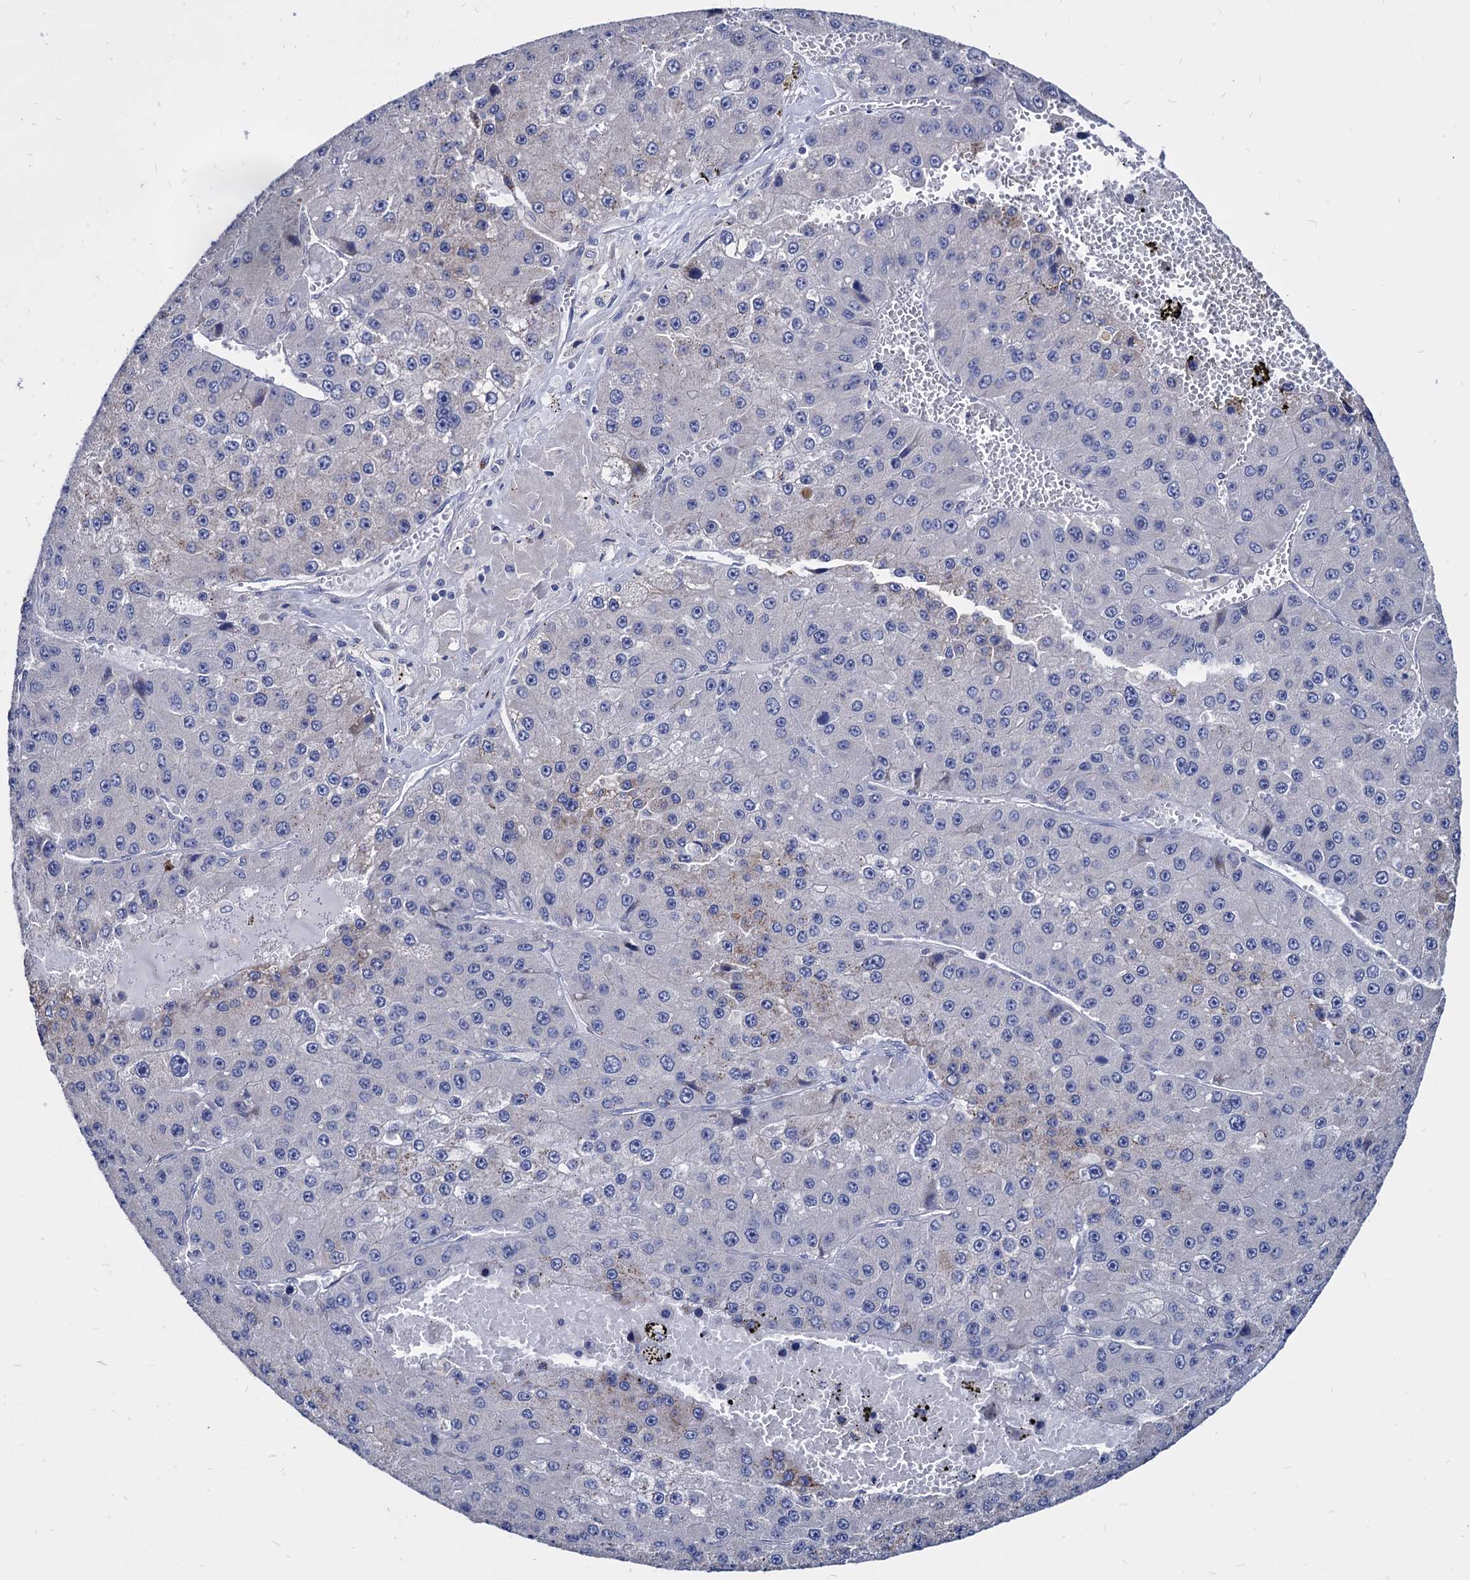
{"staining": {"intensity": "negative", "quantity": "none", "location": "none"}, "tissue": "liver cancer", "cell_type": "Tumor cells", "image_type": "cancer", "snomed": [{"axis": "morphology", "description": "Carcinoma, Hepatocellular, NOS"}, {"axis": "topography", "description": "Liver"}], "caption": "Human liver hepatocellular carcinoma stained for a protein using immunohistochemistry reveals no positivity in tumor cells.", "gene": "ESD", "patient": {"sex": "female", "age": 73}}